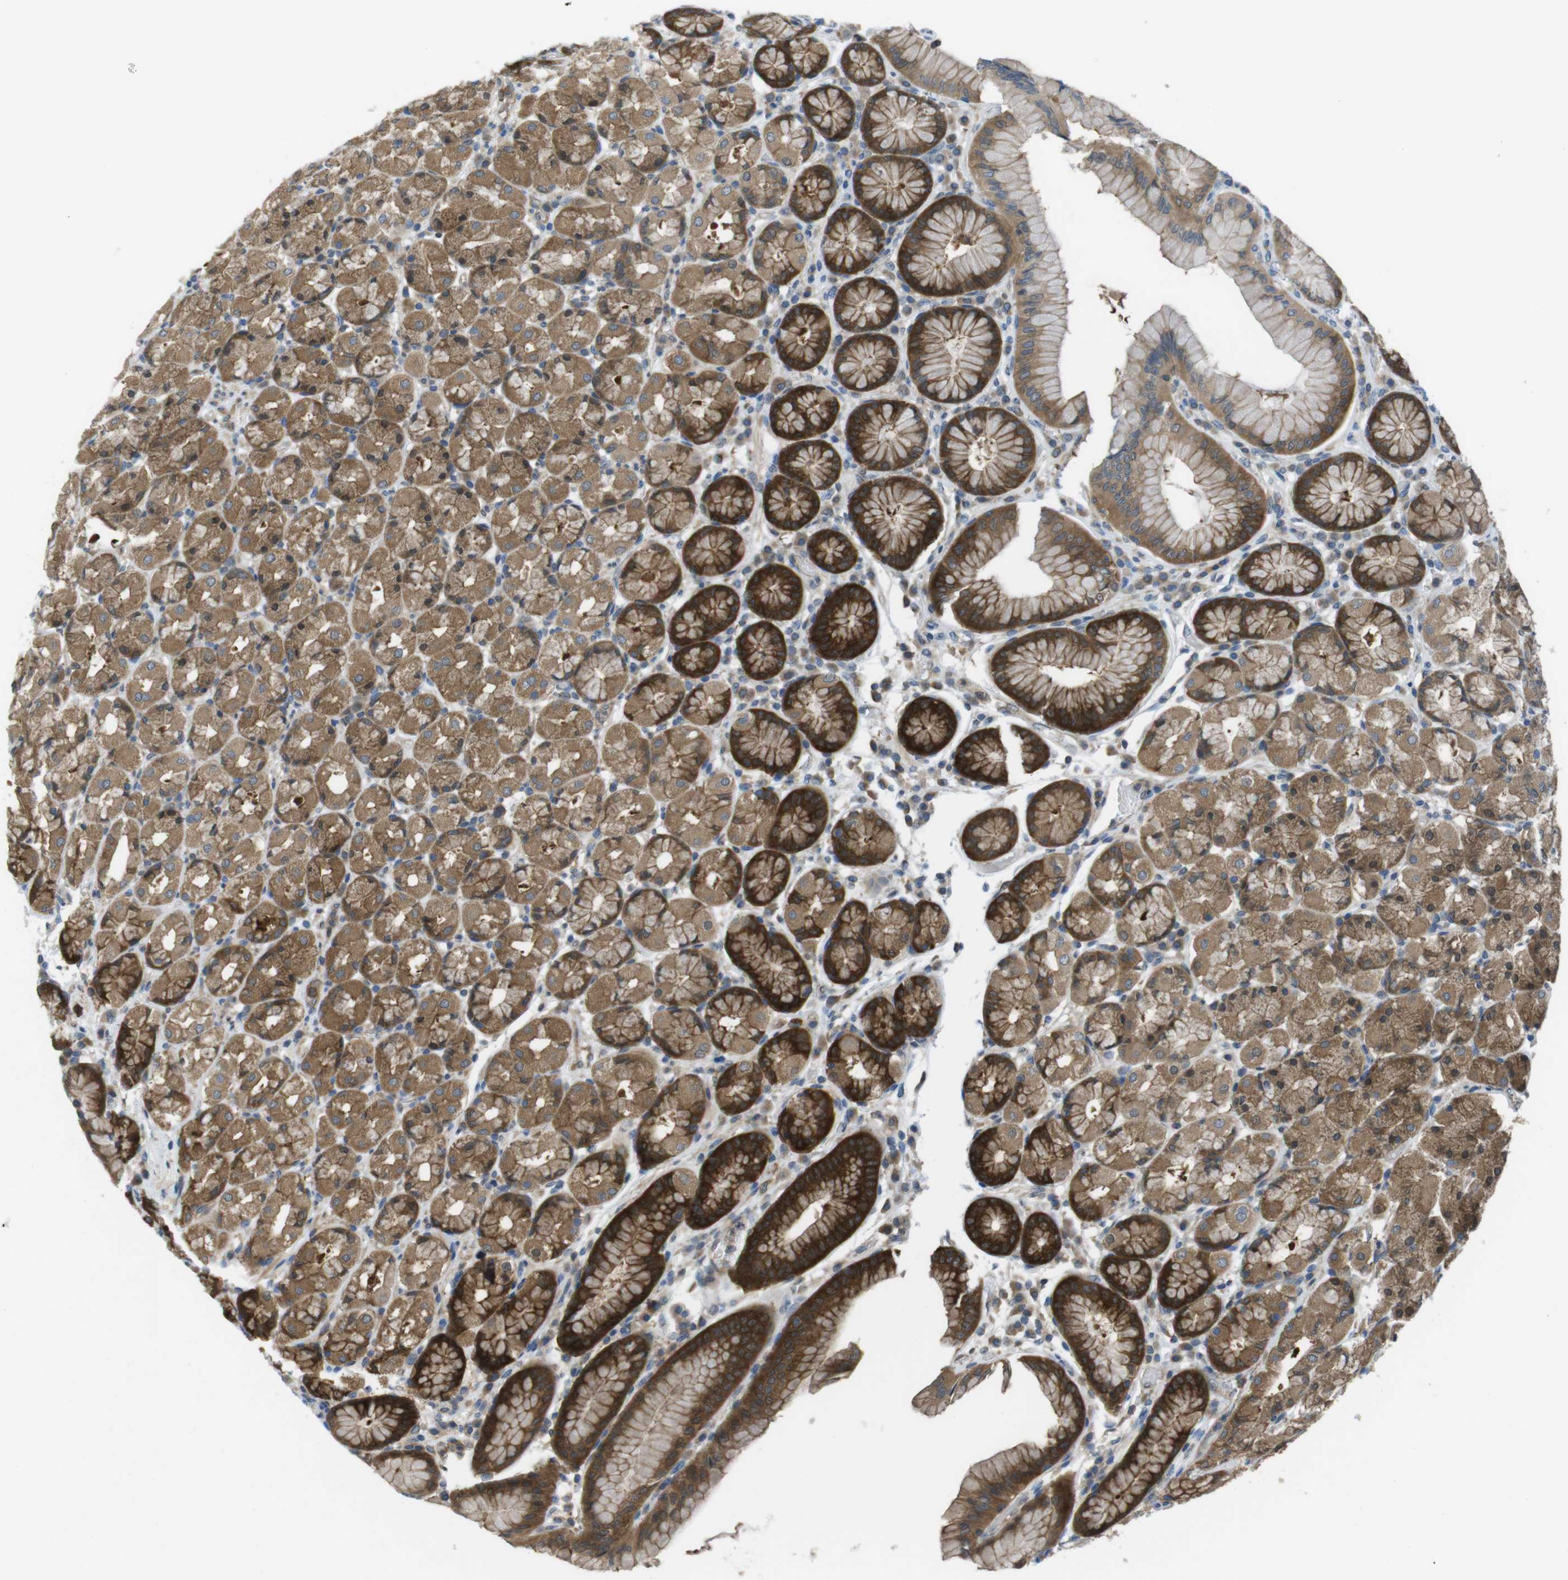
{"staining": {"intensity": "strong", "quantity": ">75%", "location": "cytoplasmic/membranous"}, "tissue": "stomach", "cell_type": "Glandular cells", "image_type": "normal", "snomed": [{"axis": "morphology", "description": "Normal tissue, NOS"}, {"axis": "topography", "description": "Stomach, upper"}], "caption": "Stomach stained with IHC displays strong cytoplasmic/membranous expression in about >75% of glandular cells. (IHC, brightfield microscopy, high magnification).", "gene": "MTHFD1L", "patient": {"sex": "male", "age": 68}}